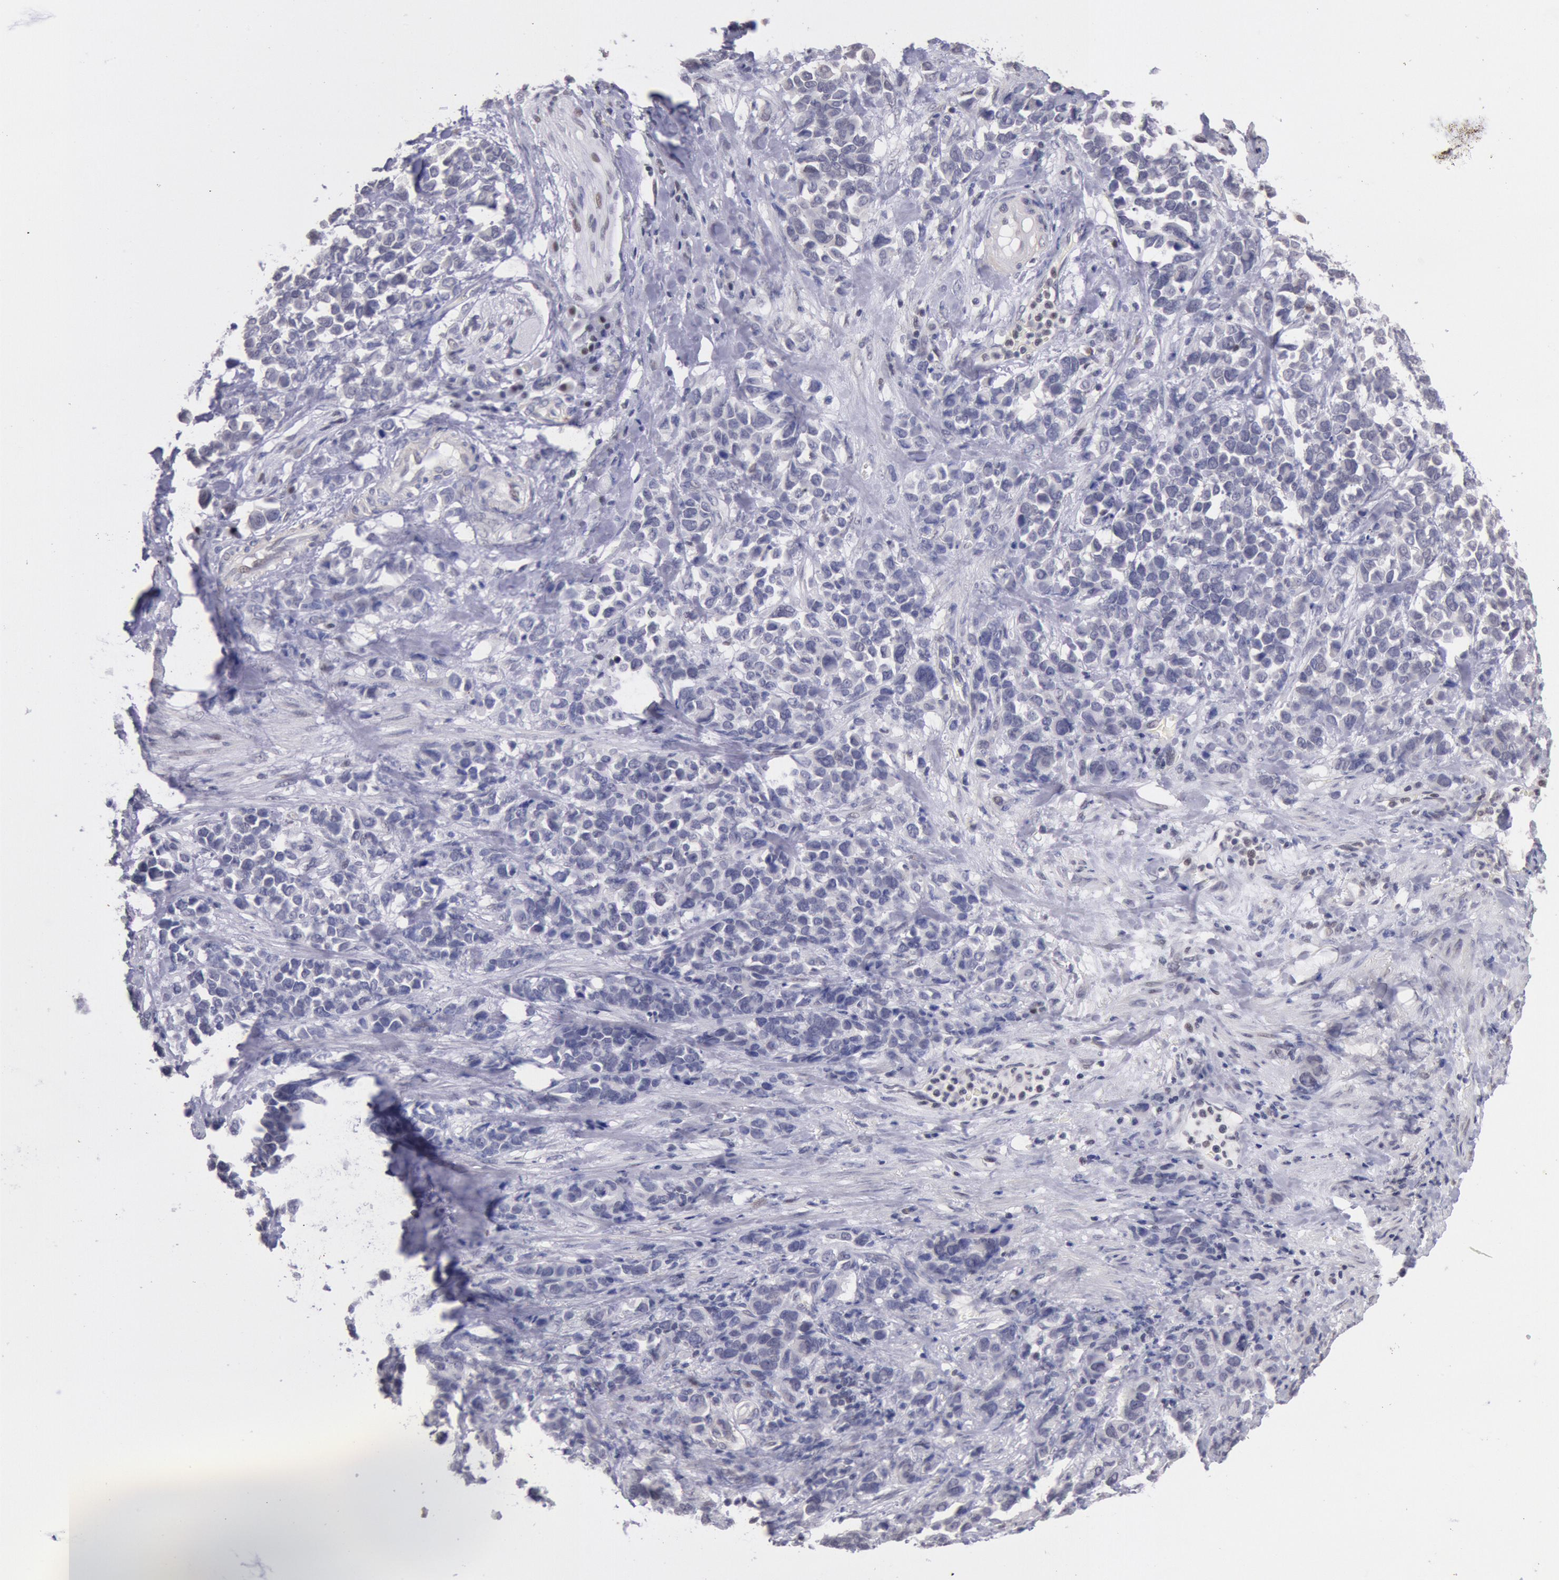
{"staining": {"intensity": "weak", "quantity": "<25%", "location": "nuclear"}, "tissue": "stomach cancer", "cell_type": "Tumor cells", "image_type": "cancer", "snomed": [{"axis": "morphology", "description": "Adenocarcinoma, NOS"}, {"axis": "topography", "description": "Stomach, upper"}], "caption": "High power microscopy micrograph of an immunohistochemistry (IHC) micrograph of adenocarcinoma (stomach), revealing no significant positivity in tumor cells.", "gene": "MYH7", "patient": {"sex": "male", "age": 71}}